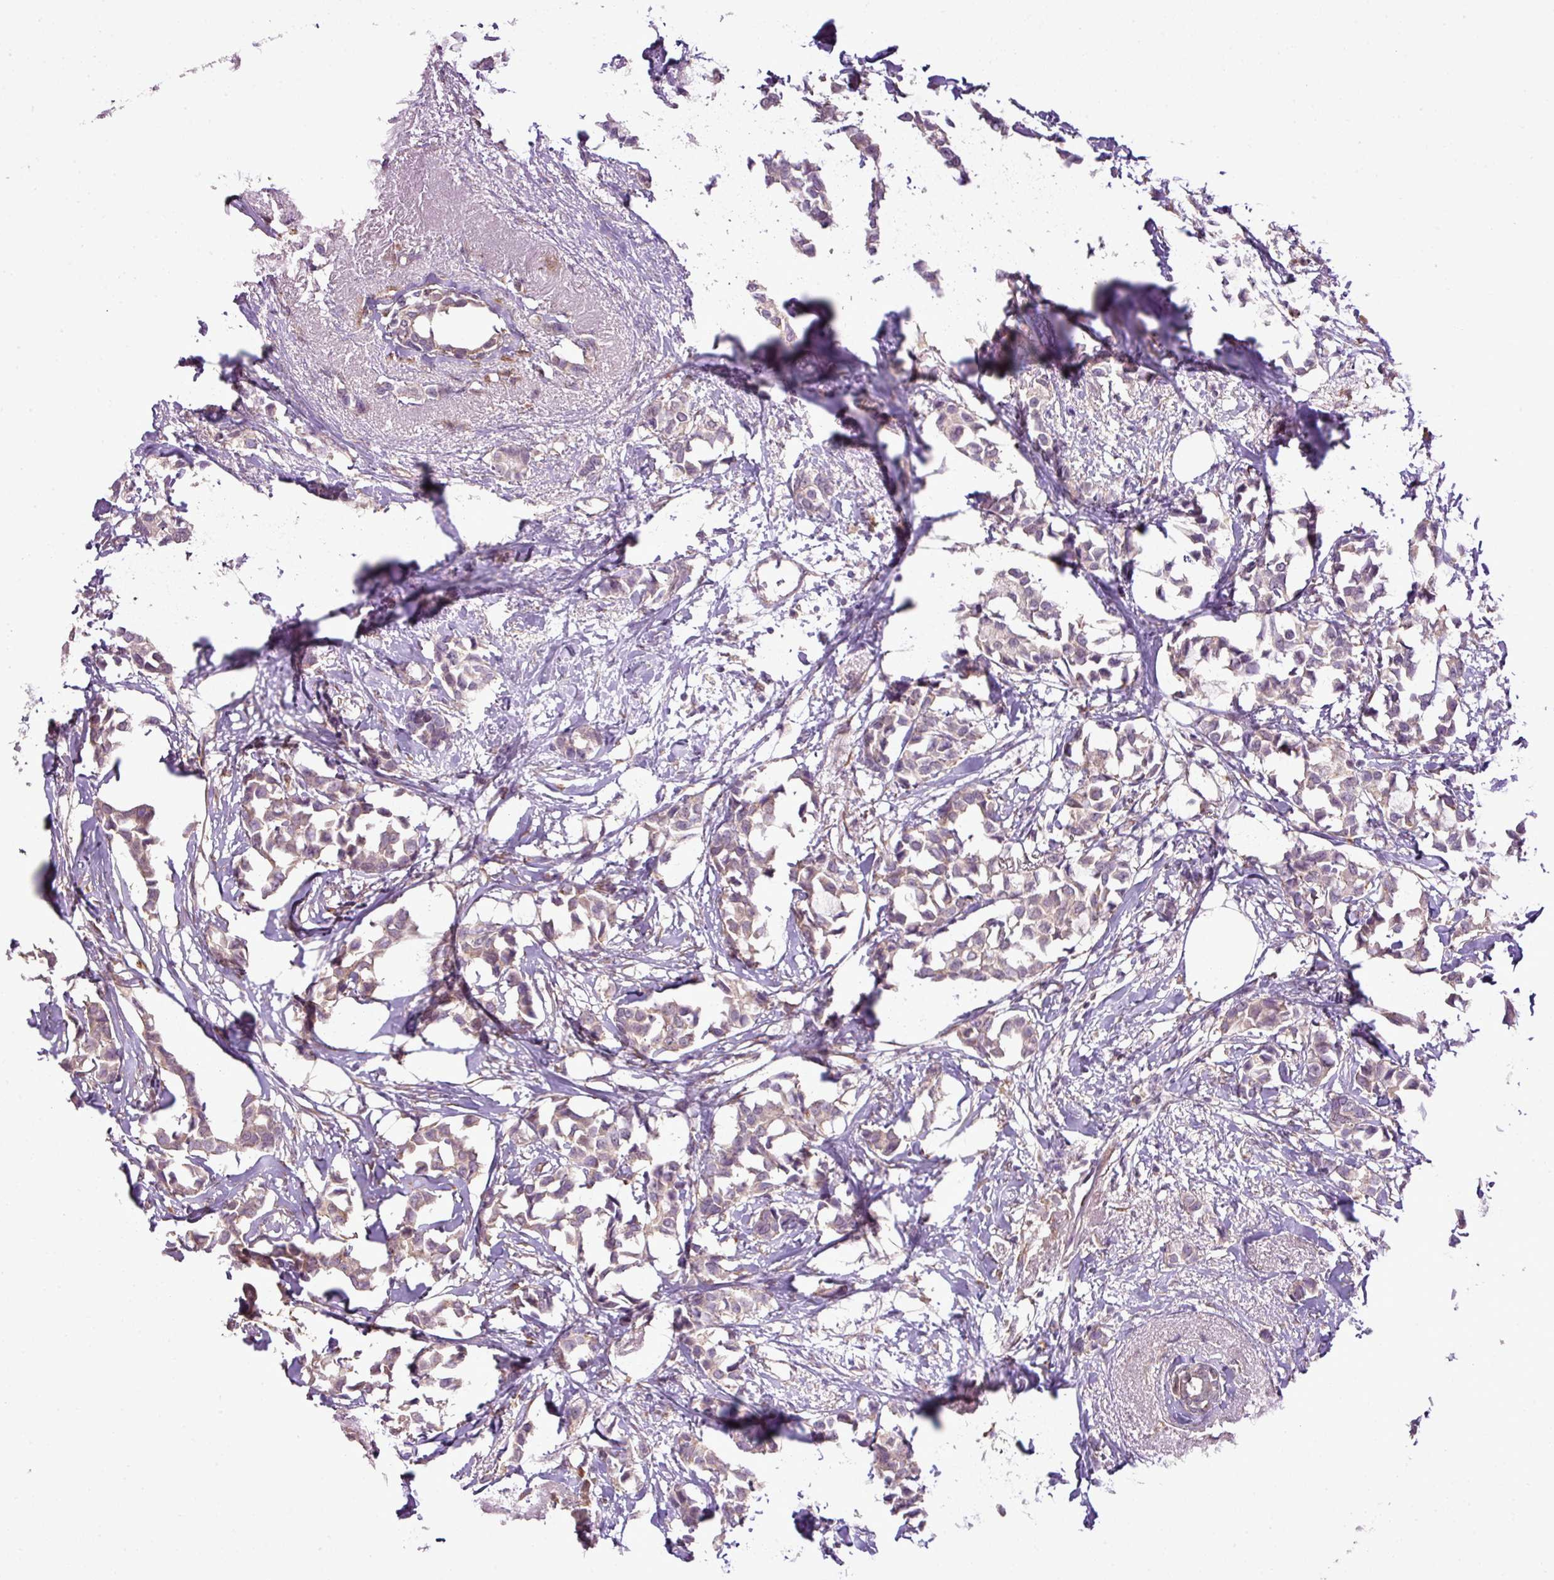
{"staining": {"intensity": "weak", "quantity": "25%-75%", "location": "cytoplasmic/membranous"}, "tissue": "breast cancer", "cell_type": "Tumor cells", "image_type": "cancer", "snomed": [{"axis": "morphology", "description": "Duct carcinoma"}, {"axis": "topography", "description": "Breast"}], "caption": "The histopathology image displays immunohistochemical staining of breast cancer (invasive ductal carcinoma). There is weak cytoplasmic/membranous expression is seen in approximately 25%-75% of tumor cells.", "gene": "DNAAF4", "patient": {"sex": "female", "age": 73}}